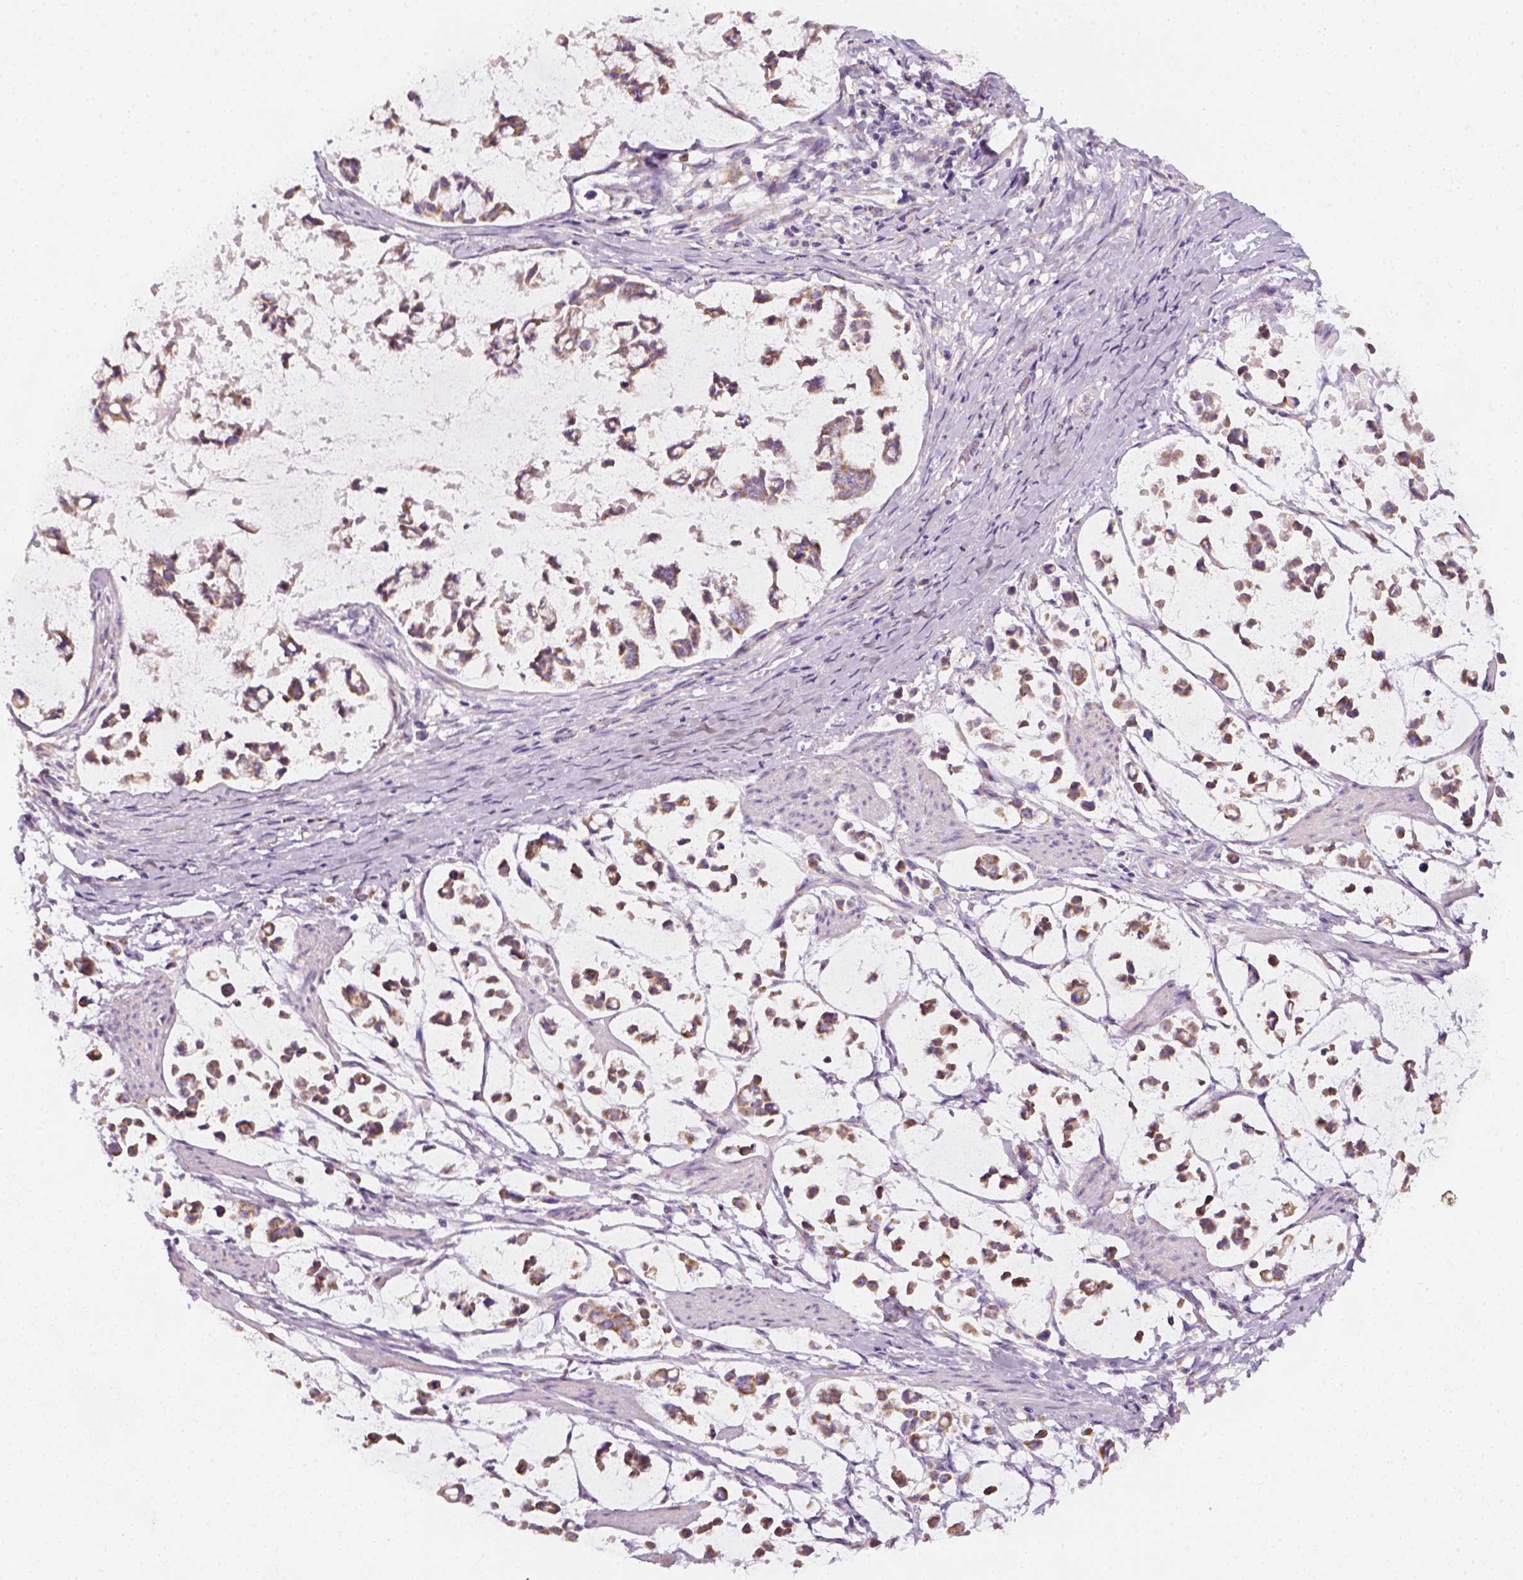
{"staining": {"intensity": "moderate", "quantity": ">75%", "location": "cytoplasmic/membranous"}, "tissue": "stomach cancer", "cell_type": "Tumor cells", "image_type": "cancer", "snomed": [{"axis": "morphology", "description": "Adenocarcinoma, NOS"}, {"axis": "topography", "description": "Stomach"}], "caption": "IHC (DAB) staining of stomach cancer reveals moderate cytoplasmic/membranous protein expression in approximately >75% of tumor cells.", "gene": "AWAT2", "patient": {"sex": "male", "age": 82}}